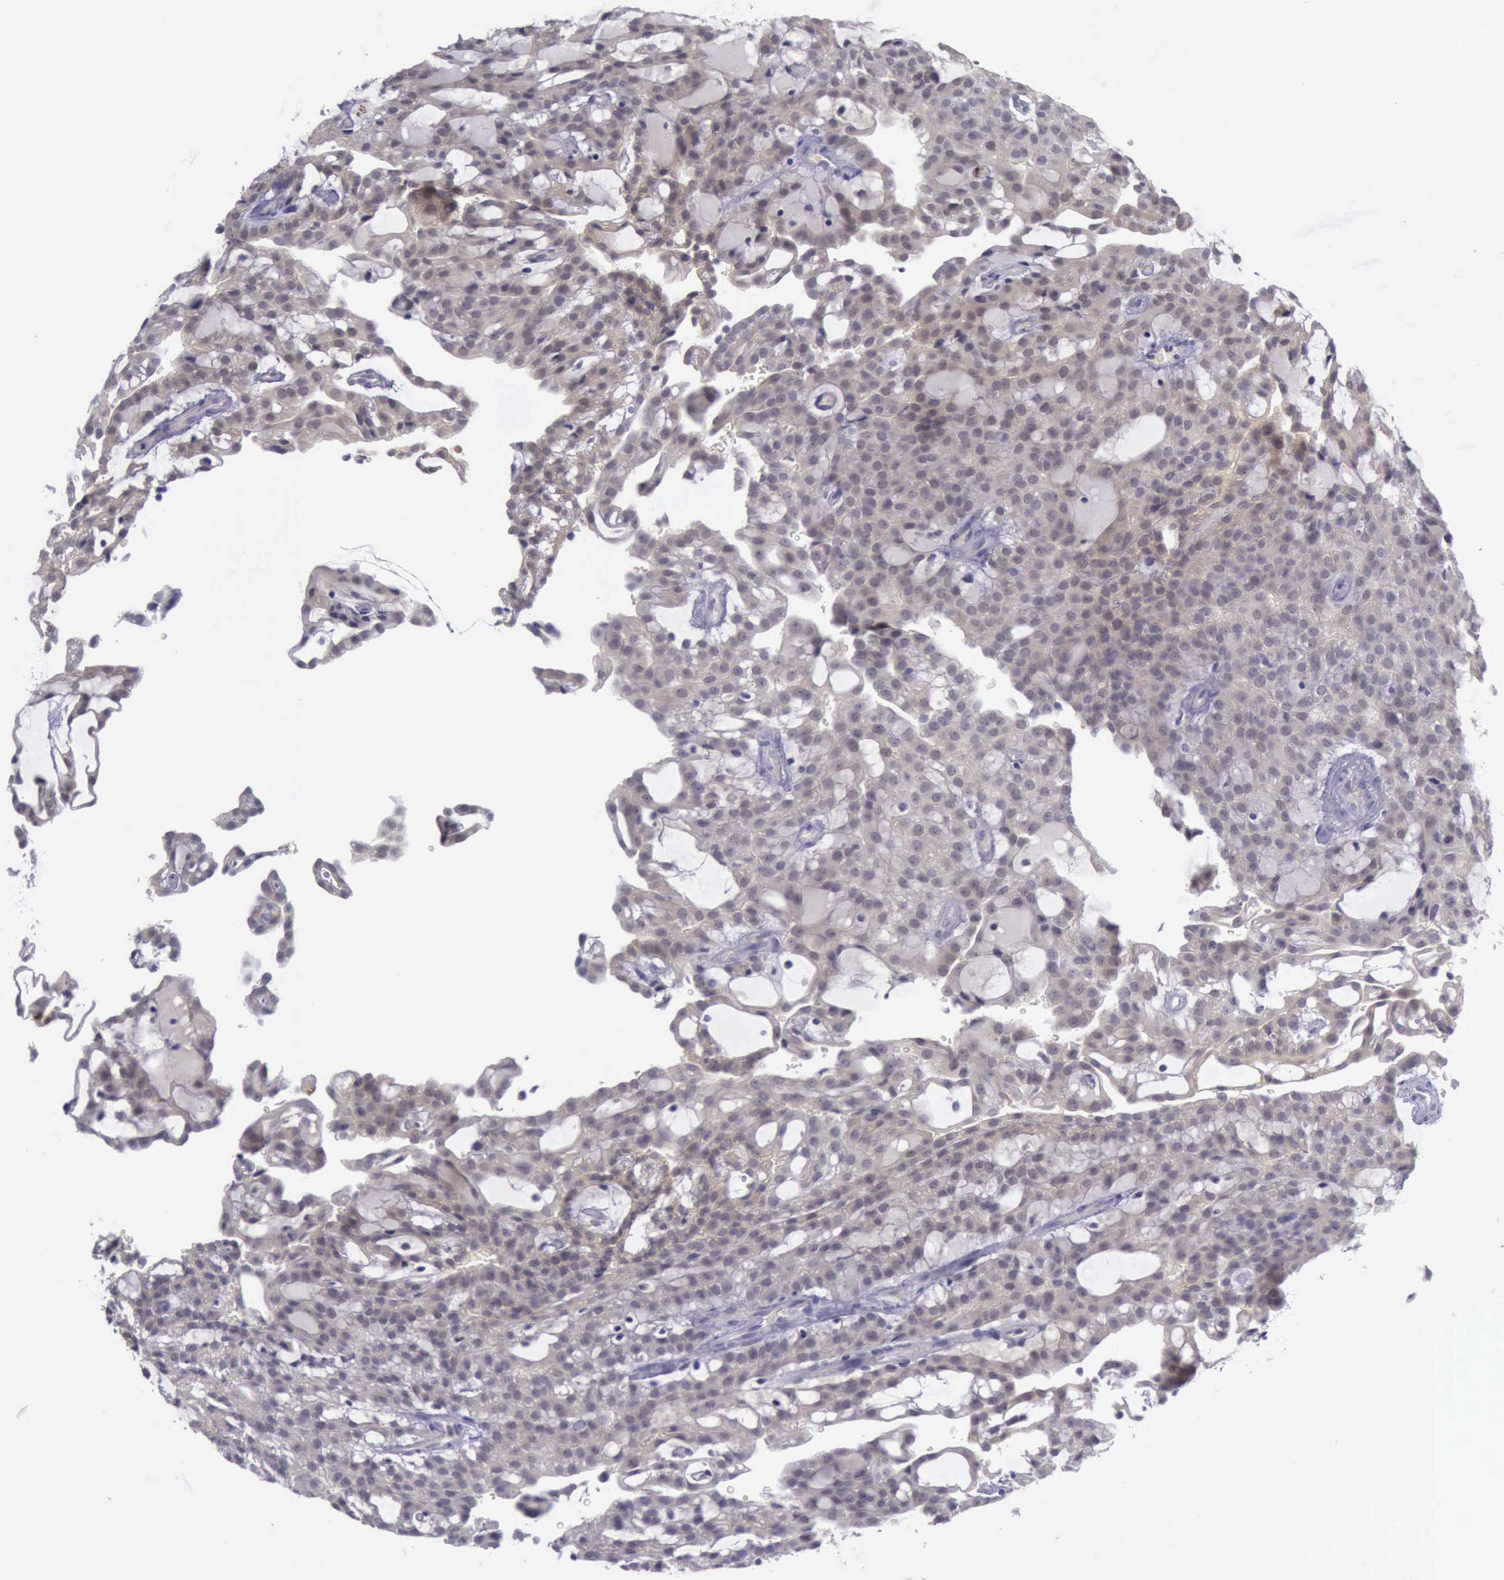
{"staining": {"intensity": "weak", "quantity": ">75%", "location": "cytoplasmic/membranous"}, "tissue": "renal cancer", "cell_type": "Tumor cells", "image_type": "cancer", "snomed": [{"axis": "morphology", "description": "Adenocarcinoma, NOS"}, {"axis": "topography", "description": "Kidney"}], "caption": "Immunohistochemical staining of renal cancer (adenocarcinoma) displays low levels of weak cytoplasmic/membranous expression in about >75% of tumor cells. (DAB (3,3'-diaminobenzidine) = brown stain, brightfield microscopy at high magnification).", "gene": "ARNT2", "patient": {"sex": "male", "age": 63}}